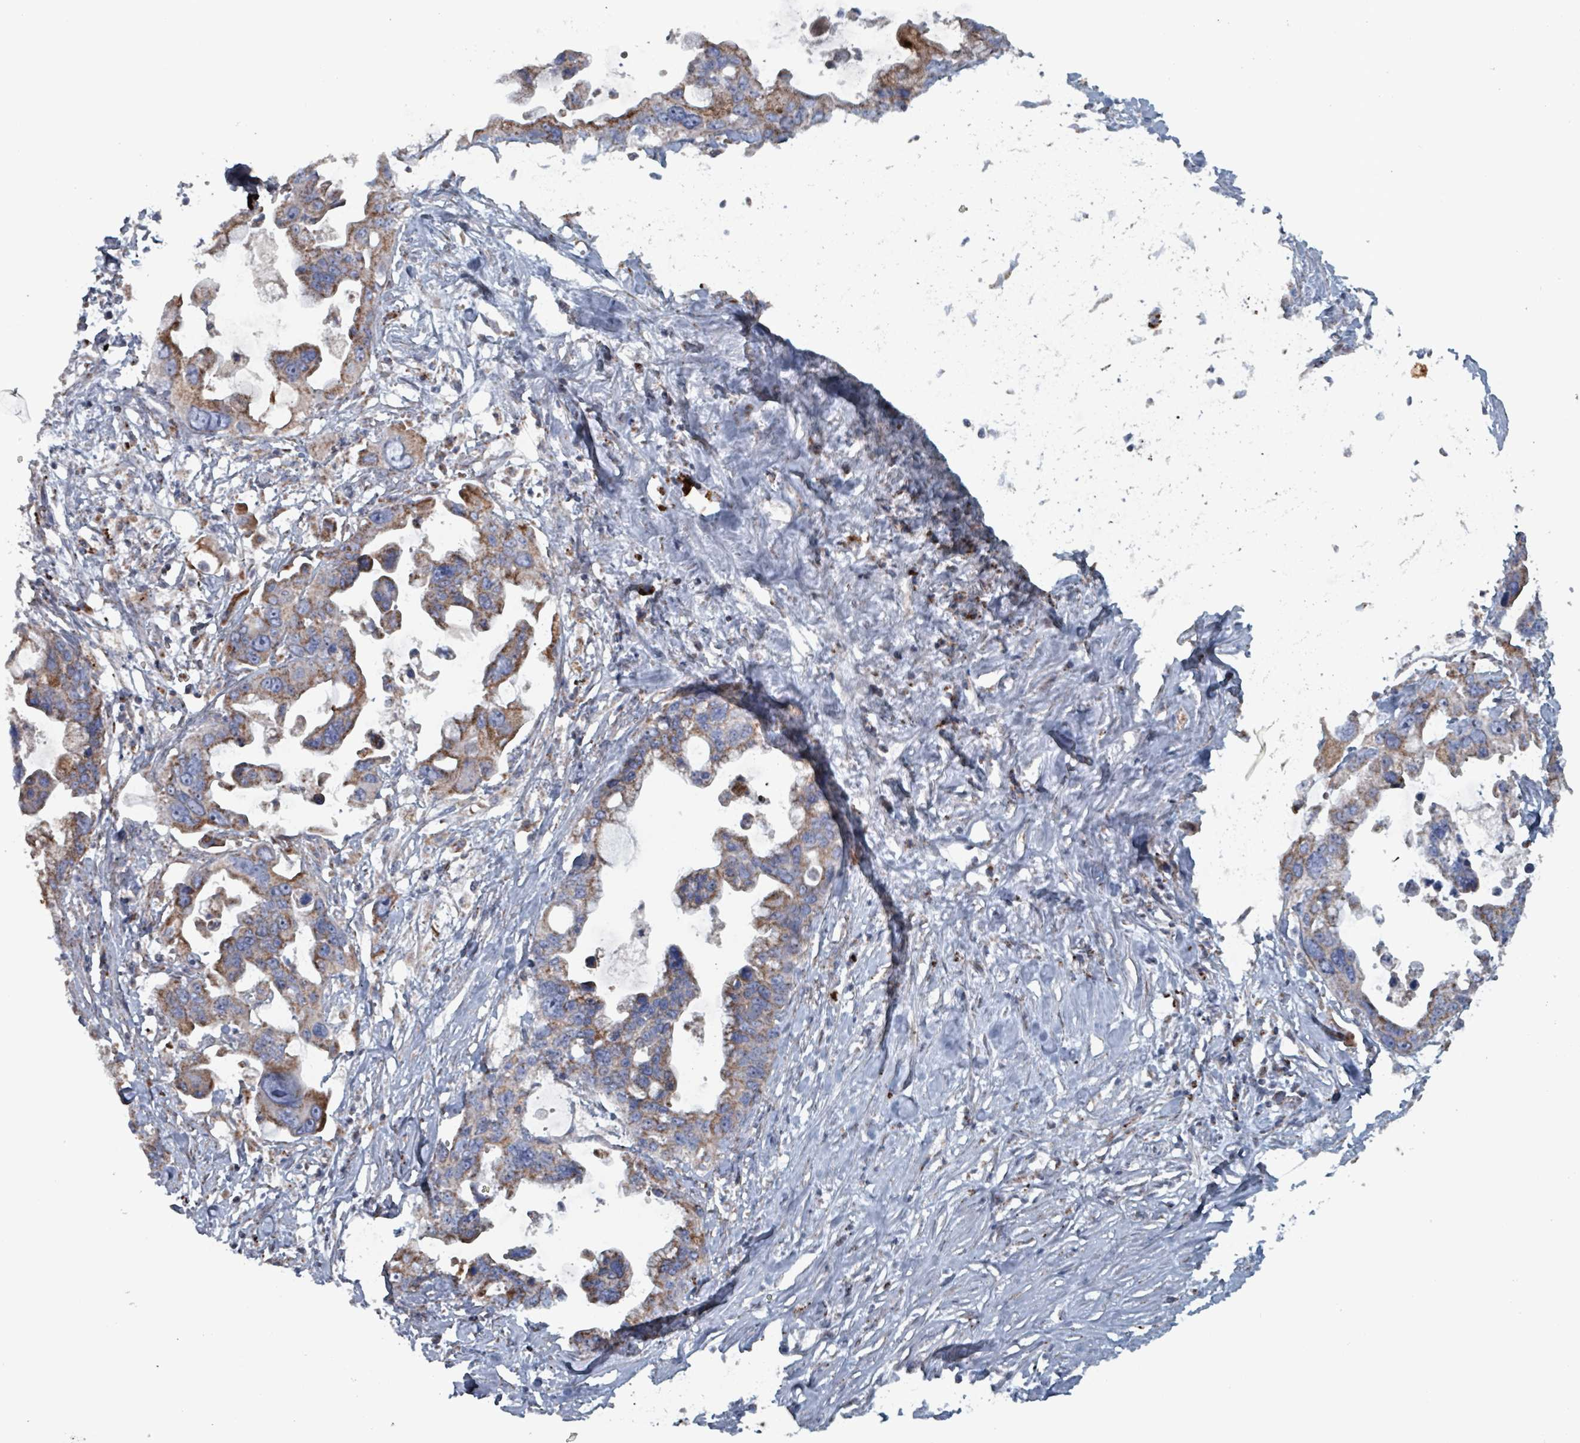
{"staining": {"intensity": "moderate", "quantity": ">75%", "location": "cytoplasmic/membranous"}, "tissue": "pancreatic cancer", "cell_type": "Tumor cells", "image_type": "cancer", "snomed": [{"axis": "morphology", "description": "Adenocarcinoma, NOS"}, {"axis": "topography", "description": "Pancreas"}], "caption": "Pancreatic cancer stained with DAB (3,3'-diaminobenzidine) IHC displays medium levels of moderate cytoplasmic/membranous expression in approximately >75% of tumor cells. (DAB (3,3'-diaminobenzidine) = brown stain, brightfield microscopy at high magnification).", "gene": "ABHD18", "patient": {"sex": "female", "age": 83}}